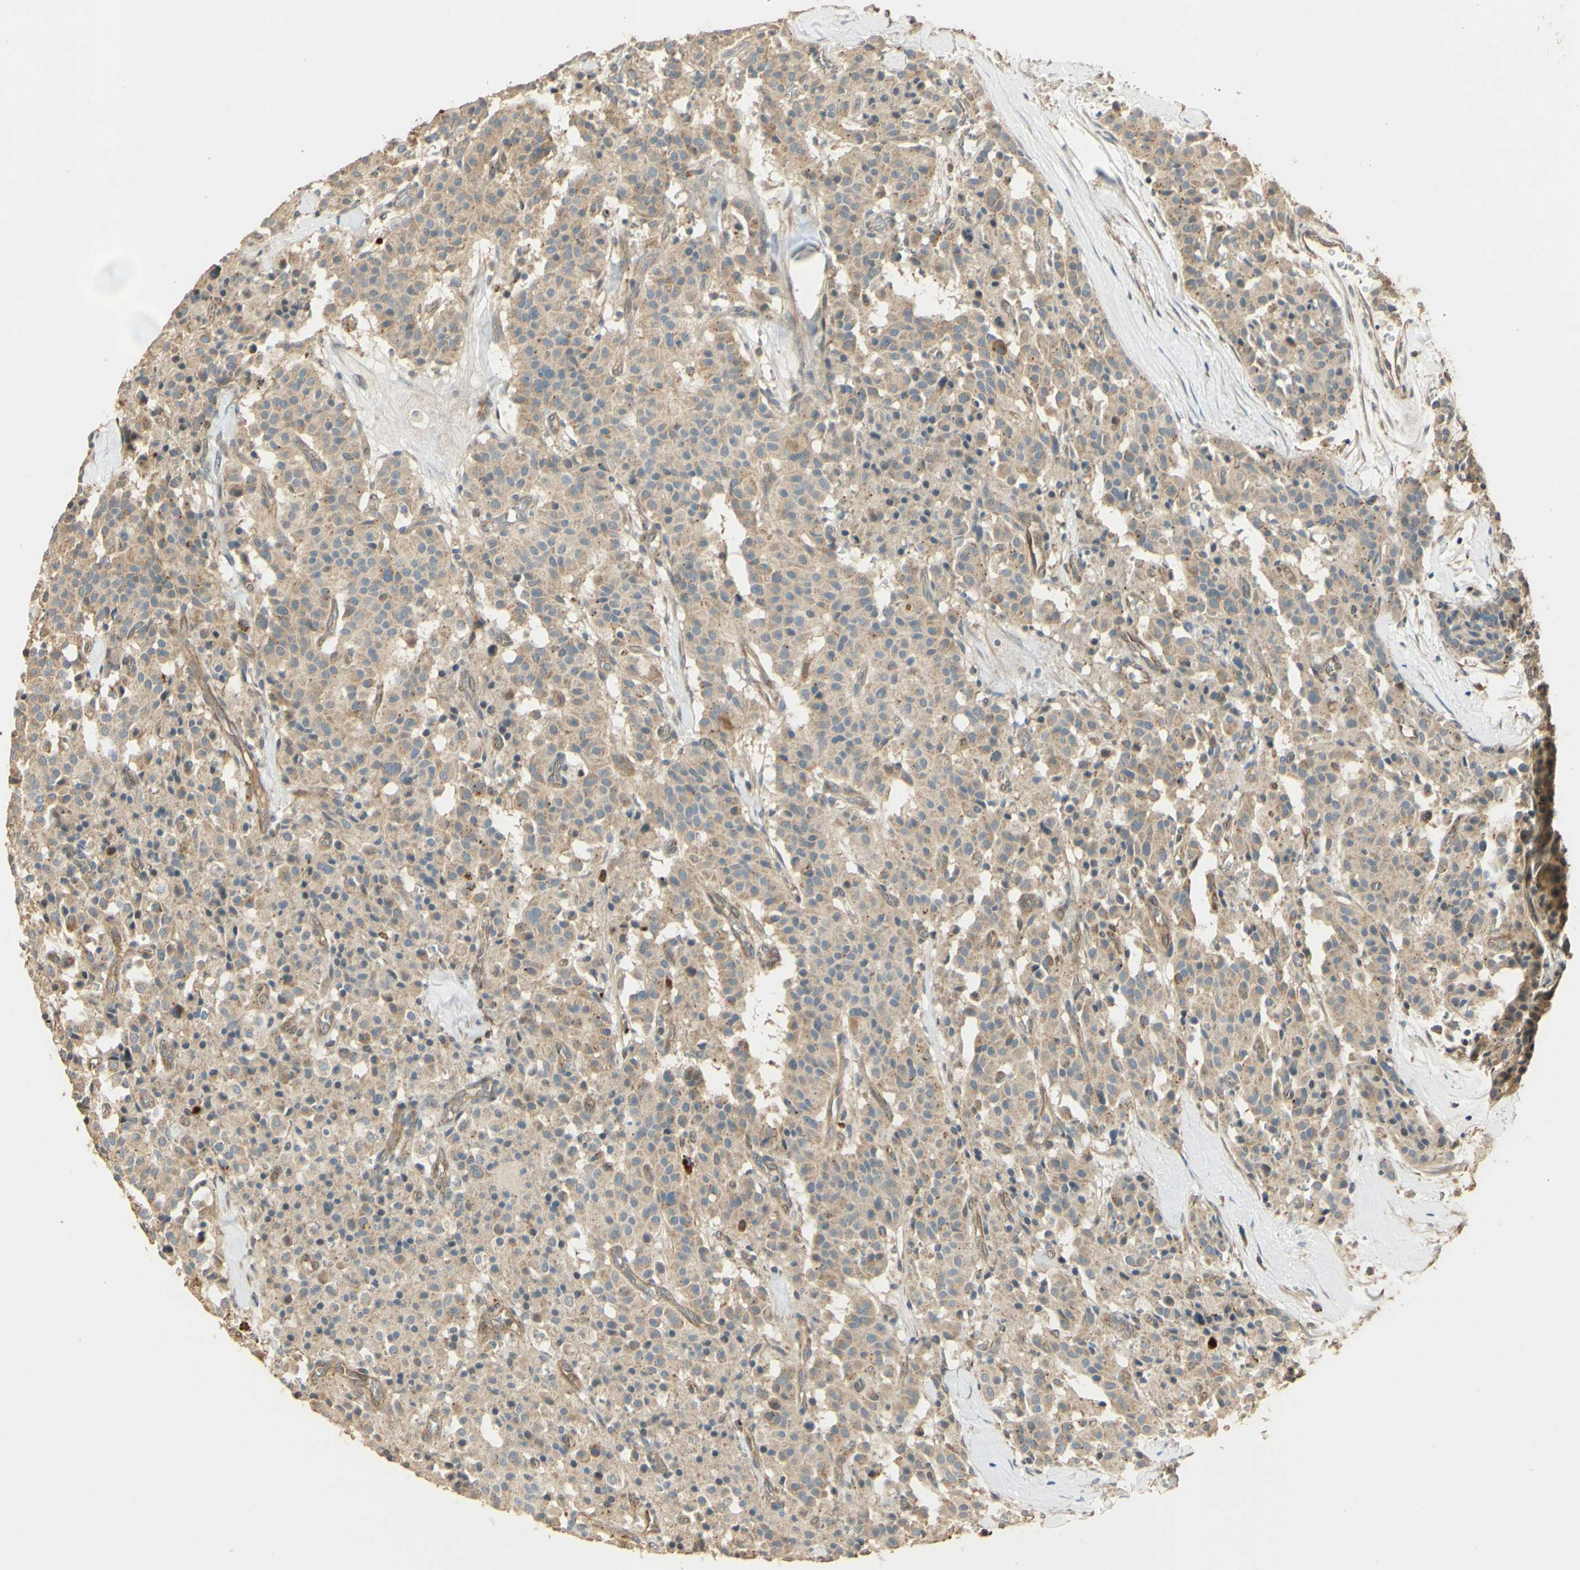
{"staining": {"intensity": "weak", "quantity": ">75%", "location": "cytoplasmic/membranous"}, "tissue": "carcinoid", "cell_type": "Tumor cells", "image_type": "cancer", "snomed": [{"axis": "morphology", "description": "Carcinoid, malignant, NOS"}, {"axis": "topography", "description": "Lung"}], "caption": "Human carcinoid (malignant) stained for a protein (brown) demonstrates weak cytoplasmic/membranous positive expression in approximately >75% of tumor cells.", "gene": "AGER", "patient": {"sex": "male", "age": 30}}